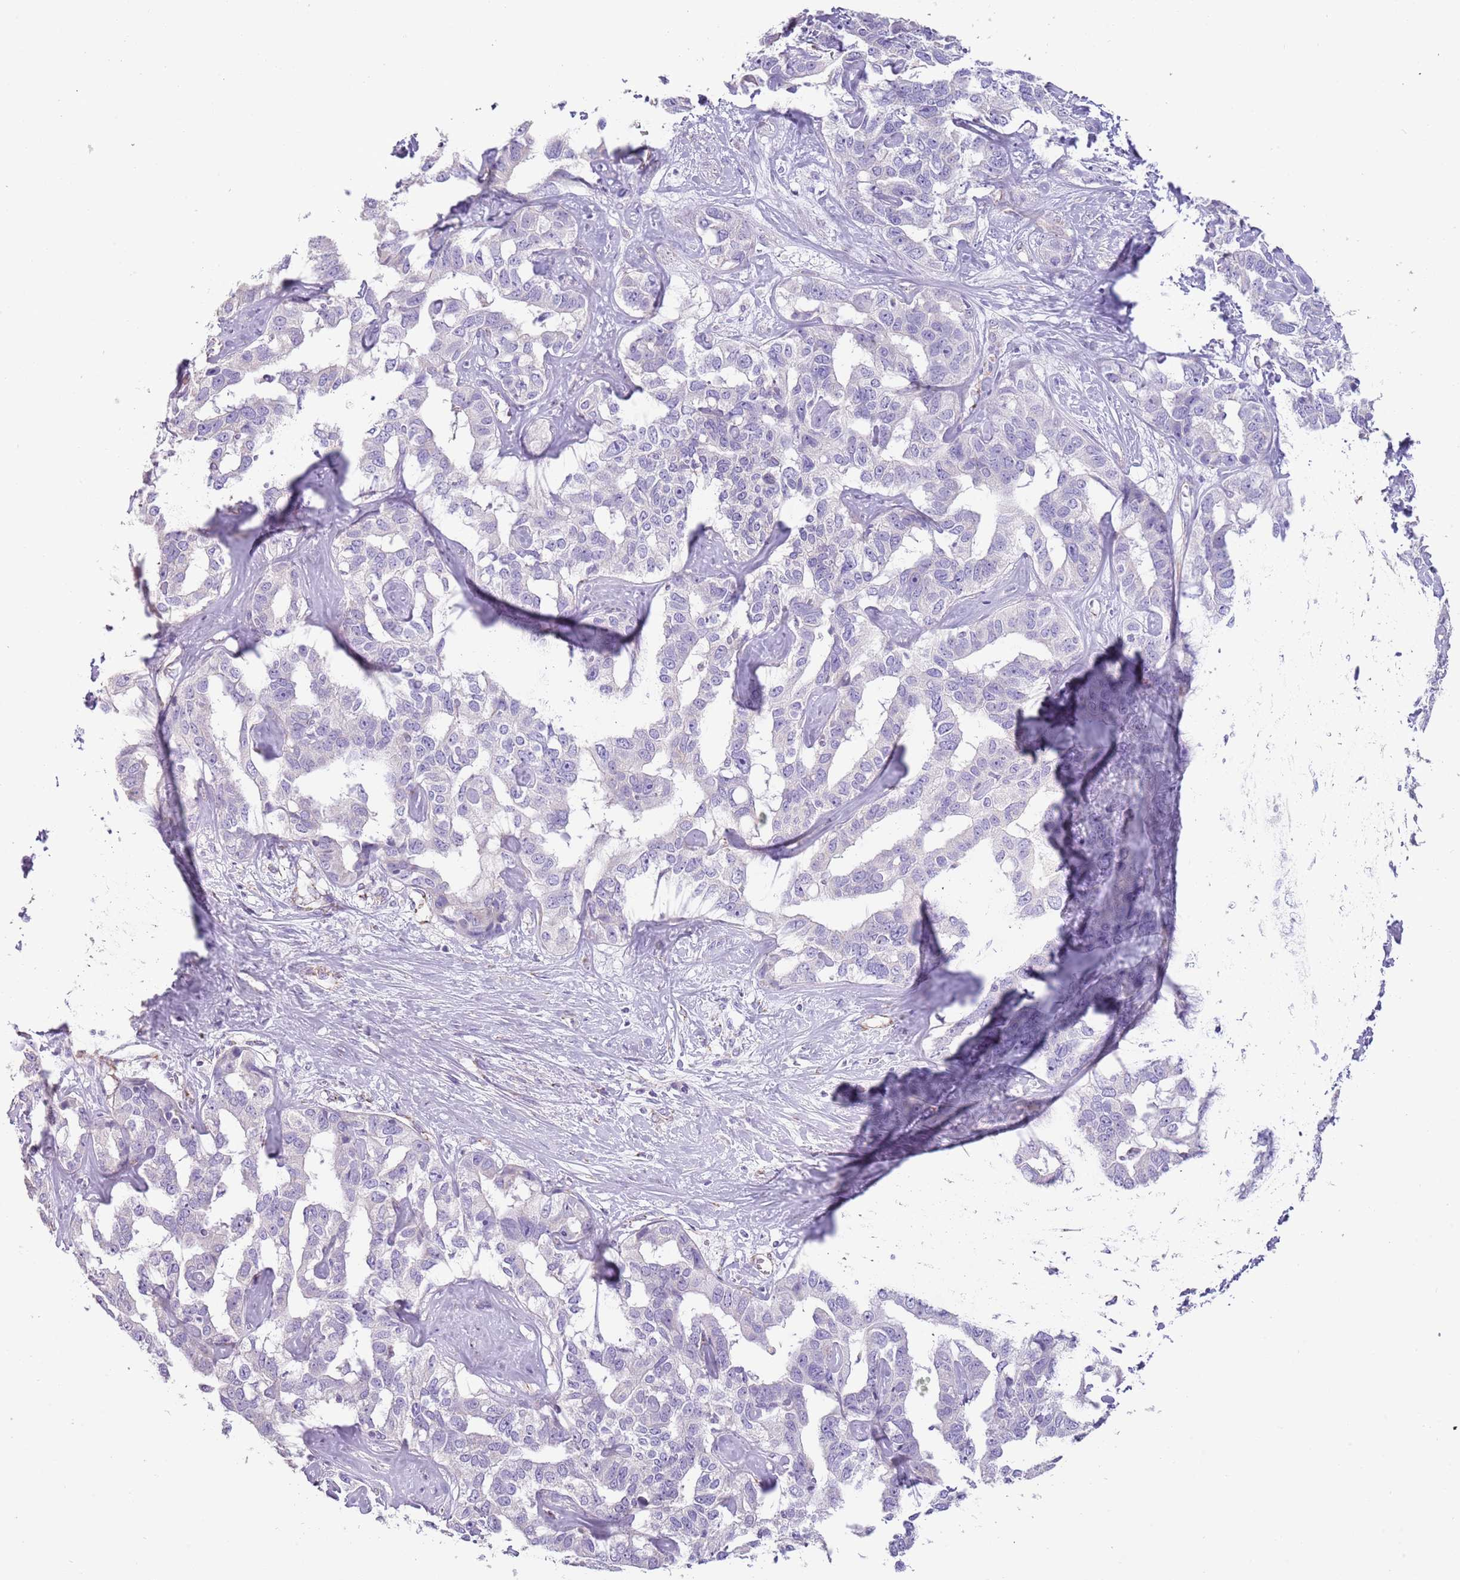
{"staining": {"intensity": "negative", "quantity": "none", "location": "none"}, "tissue": "liver cancer", "cell_type": "Tumor cells", "image_type": "cancer", "snomed": [{"axis": "morphology", "description": "Cholangiocarcinoma"}, {"axis": "topography", "description": "Liver"}], "caption": "Cholangiocarcinoma (liver) was stained to show a protein in brown. There is no significant staining in tumor cells.", "gene": "RNF222", "patient": {"sex": "male", "age": 59}}